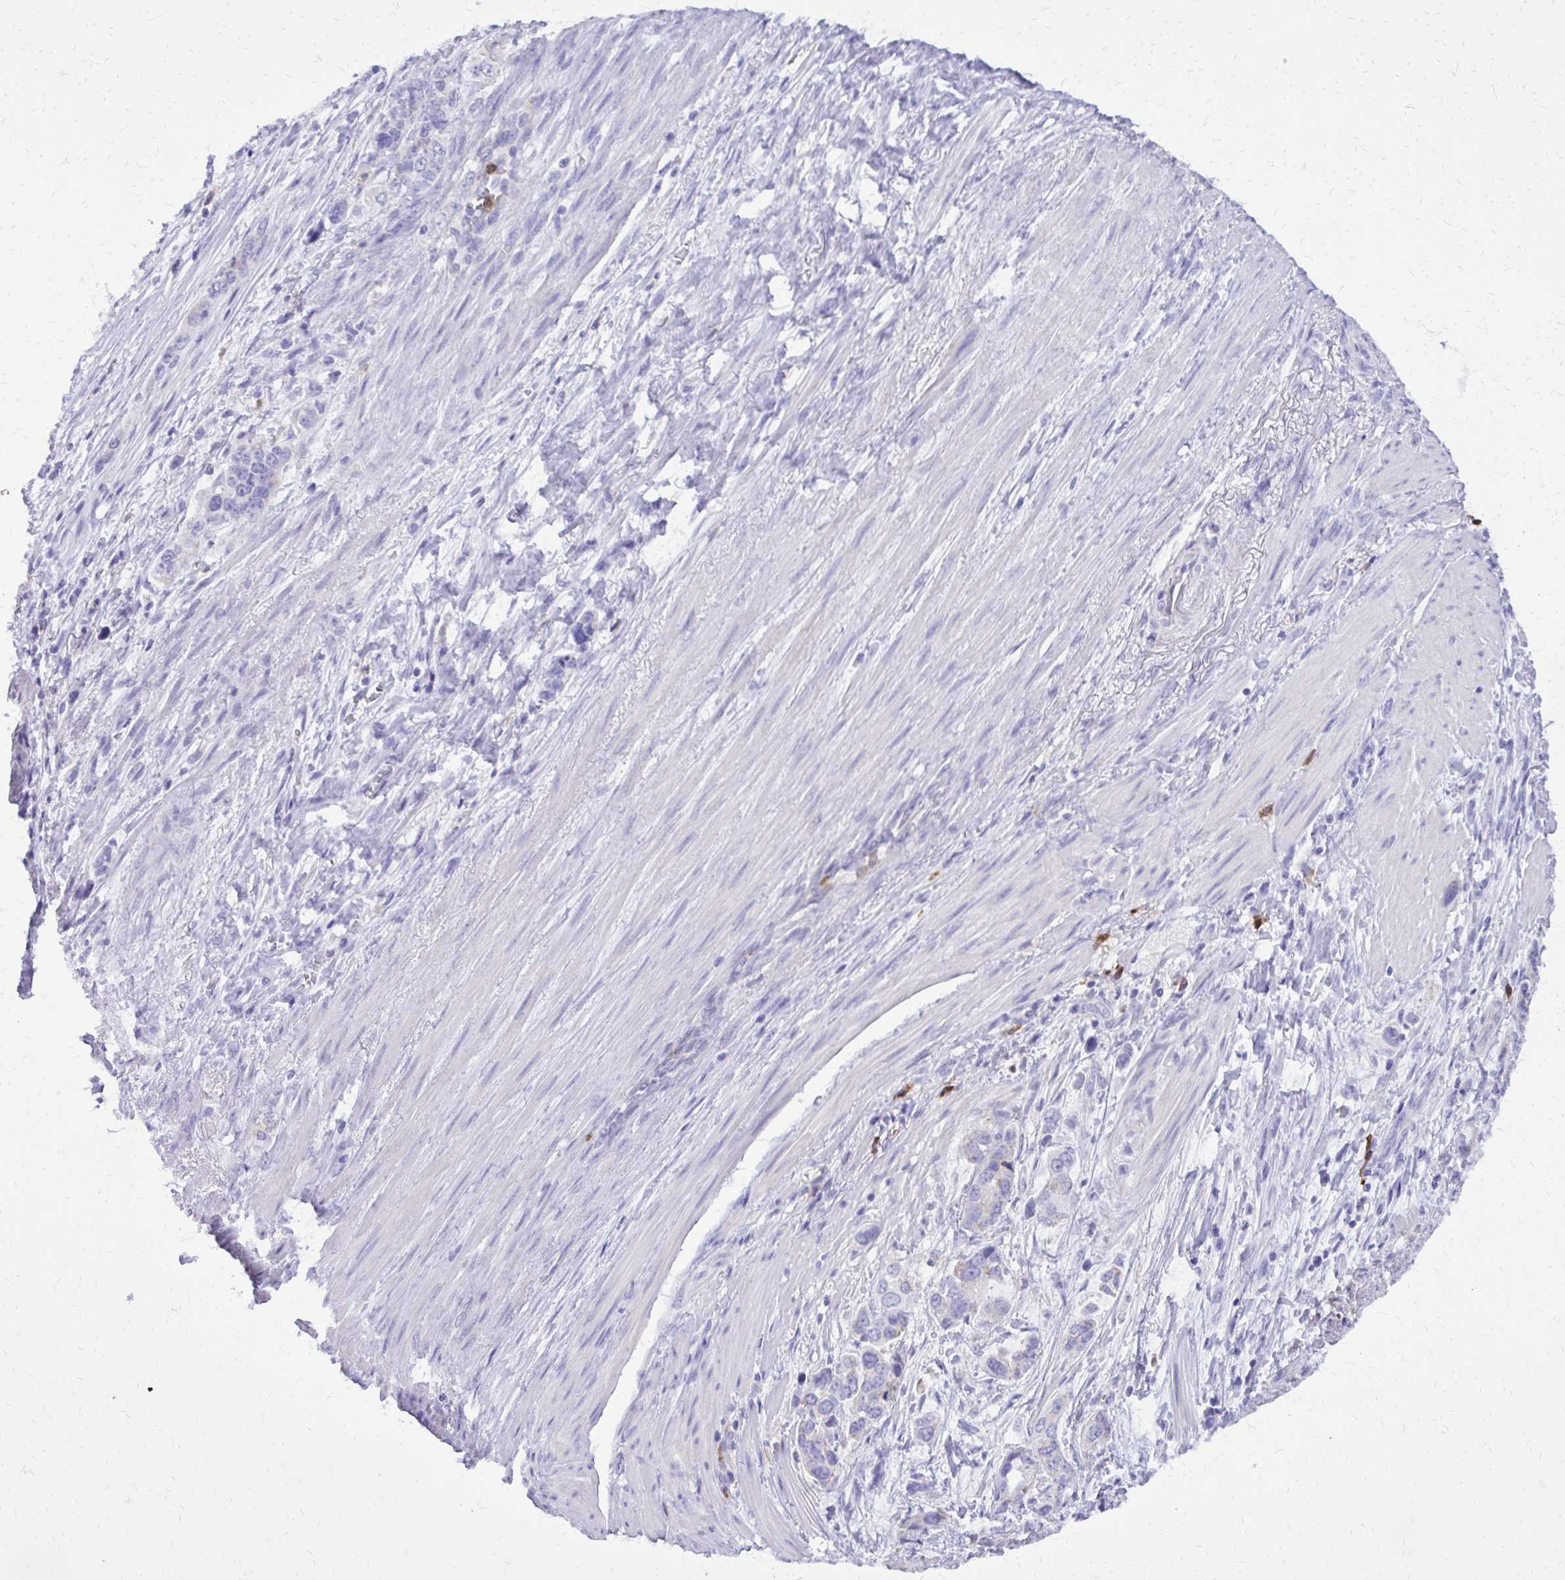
{"staining": {"intensity": "negative", "quantity": "none", "location": "none"}, "tissue": "stomach cancer", "cell_type": "Tumor cells", "image_type": "cancer", "snomed": [{"axis": "morphology", "description": "Adenocarcinoma, NOS"}, {"axis": "topography", "description": "Stomach, lower"}], "caption": "High power microscopy histopathology image of an immunohistochemistry micrograph of stomach cancer, revealing no significant positivity in tumor cells. (DAB immunohistochemistry, high magnification).", "gene": "CAT", "patient": {"sex": "female", "age": 93}}